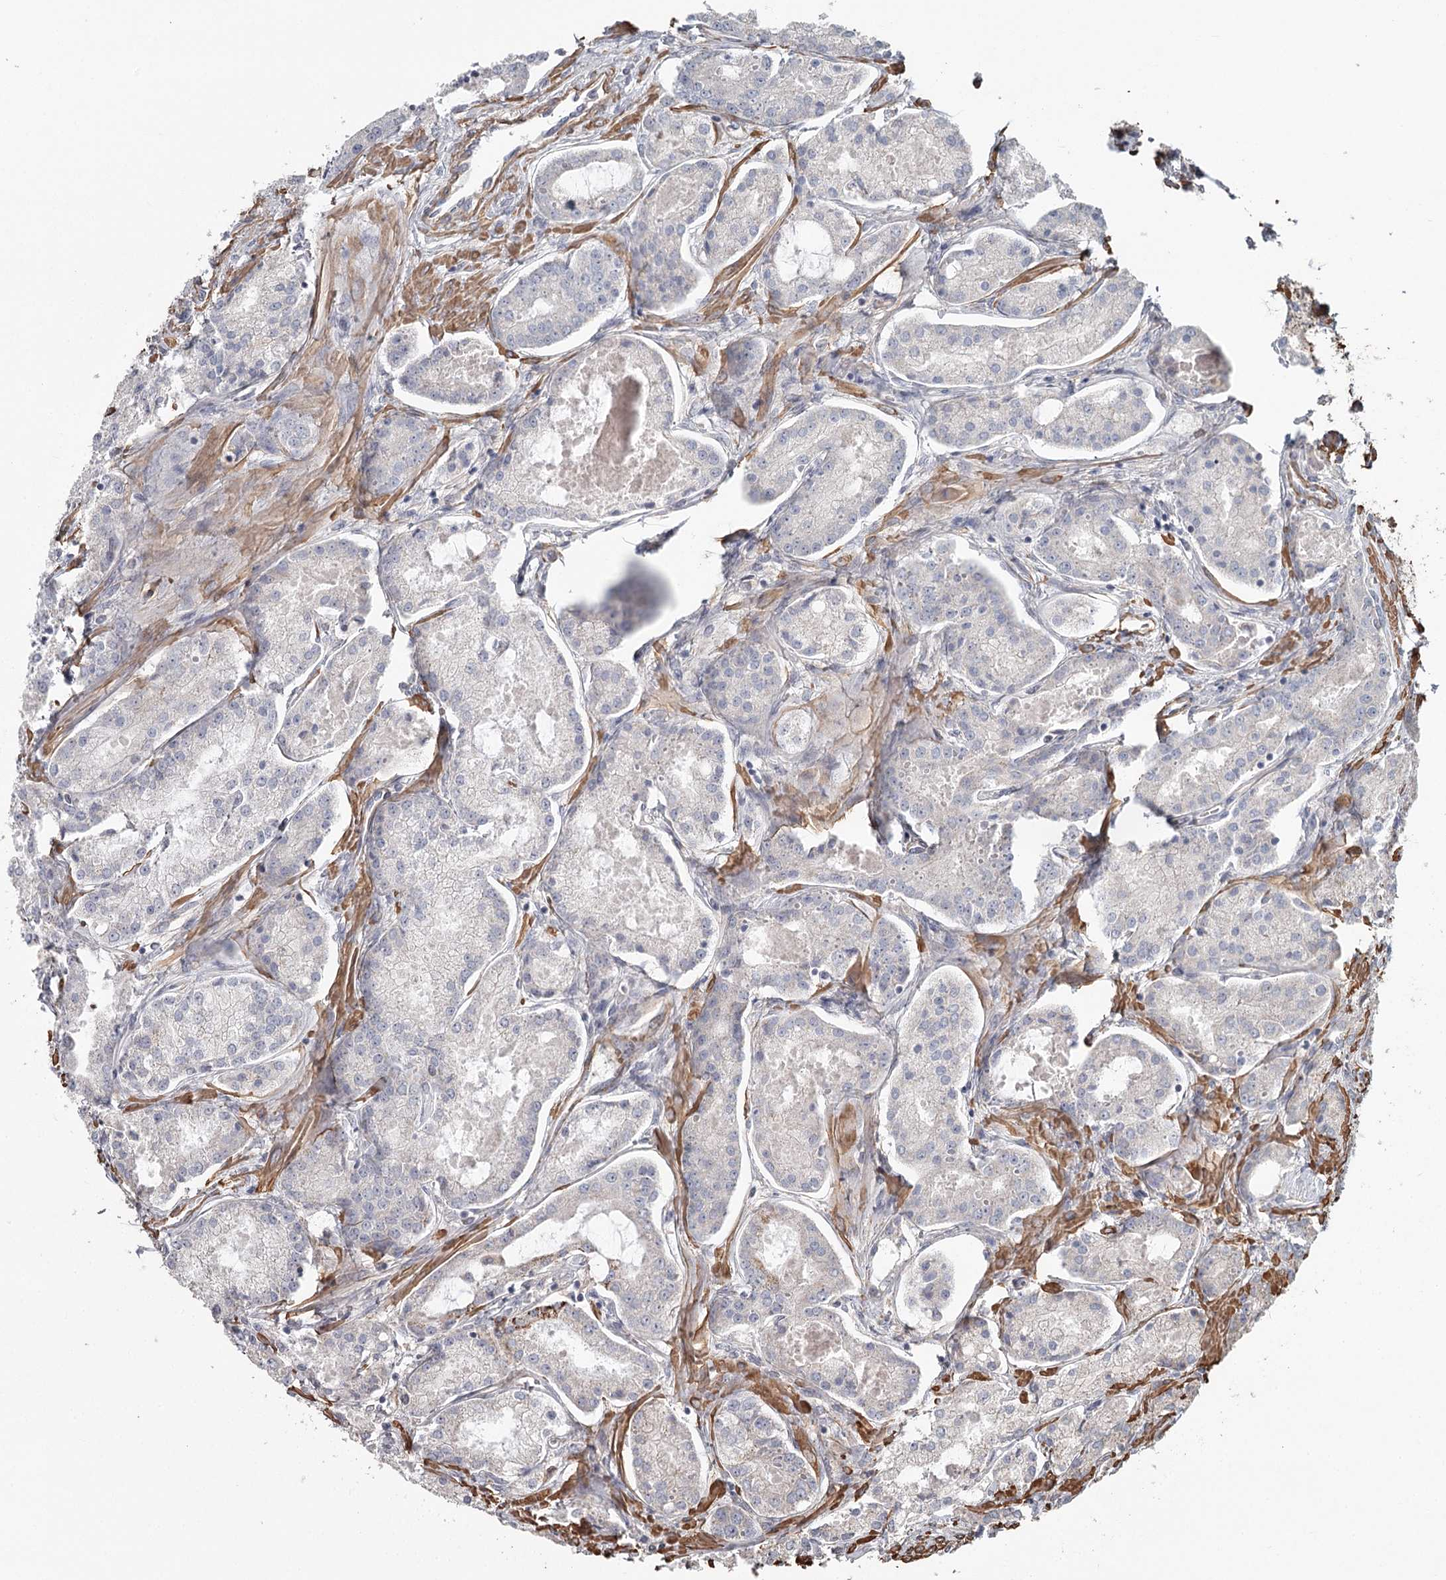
{"staining": {"intensity": "negative", "quantity": "none", "location": "none"}, "tissue": "prostate cancer", "cell_type": "Tumor cells", "image_type": "cancer", "snomed": [{"axis": "morphology", "description": "Adenocarcinoma, Low grade"}, {"axis": "topography", "description": "Prostate"}], "caption": "High power microscopy photomicrograph of an IHC photomicrograph of prostate cancer, revealing no significant expression in tumor cells.", "gene": "DHRS9", "patient": {"sex": "male", "age": 68}}